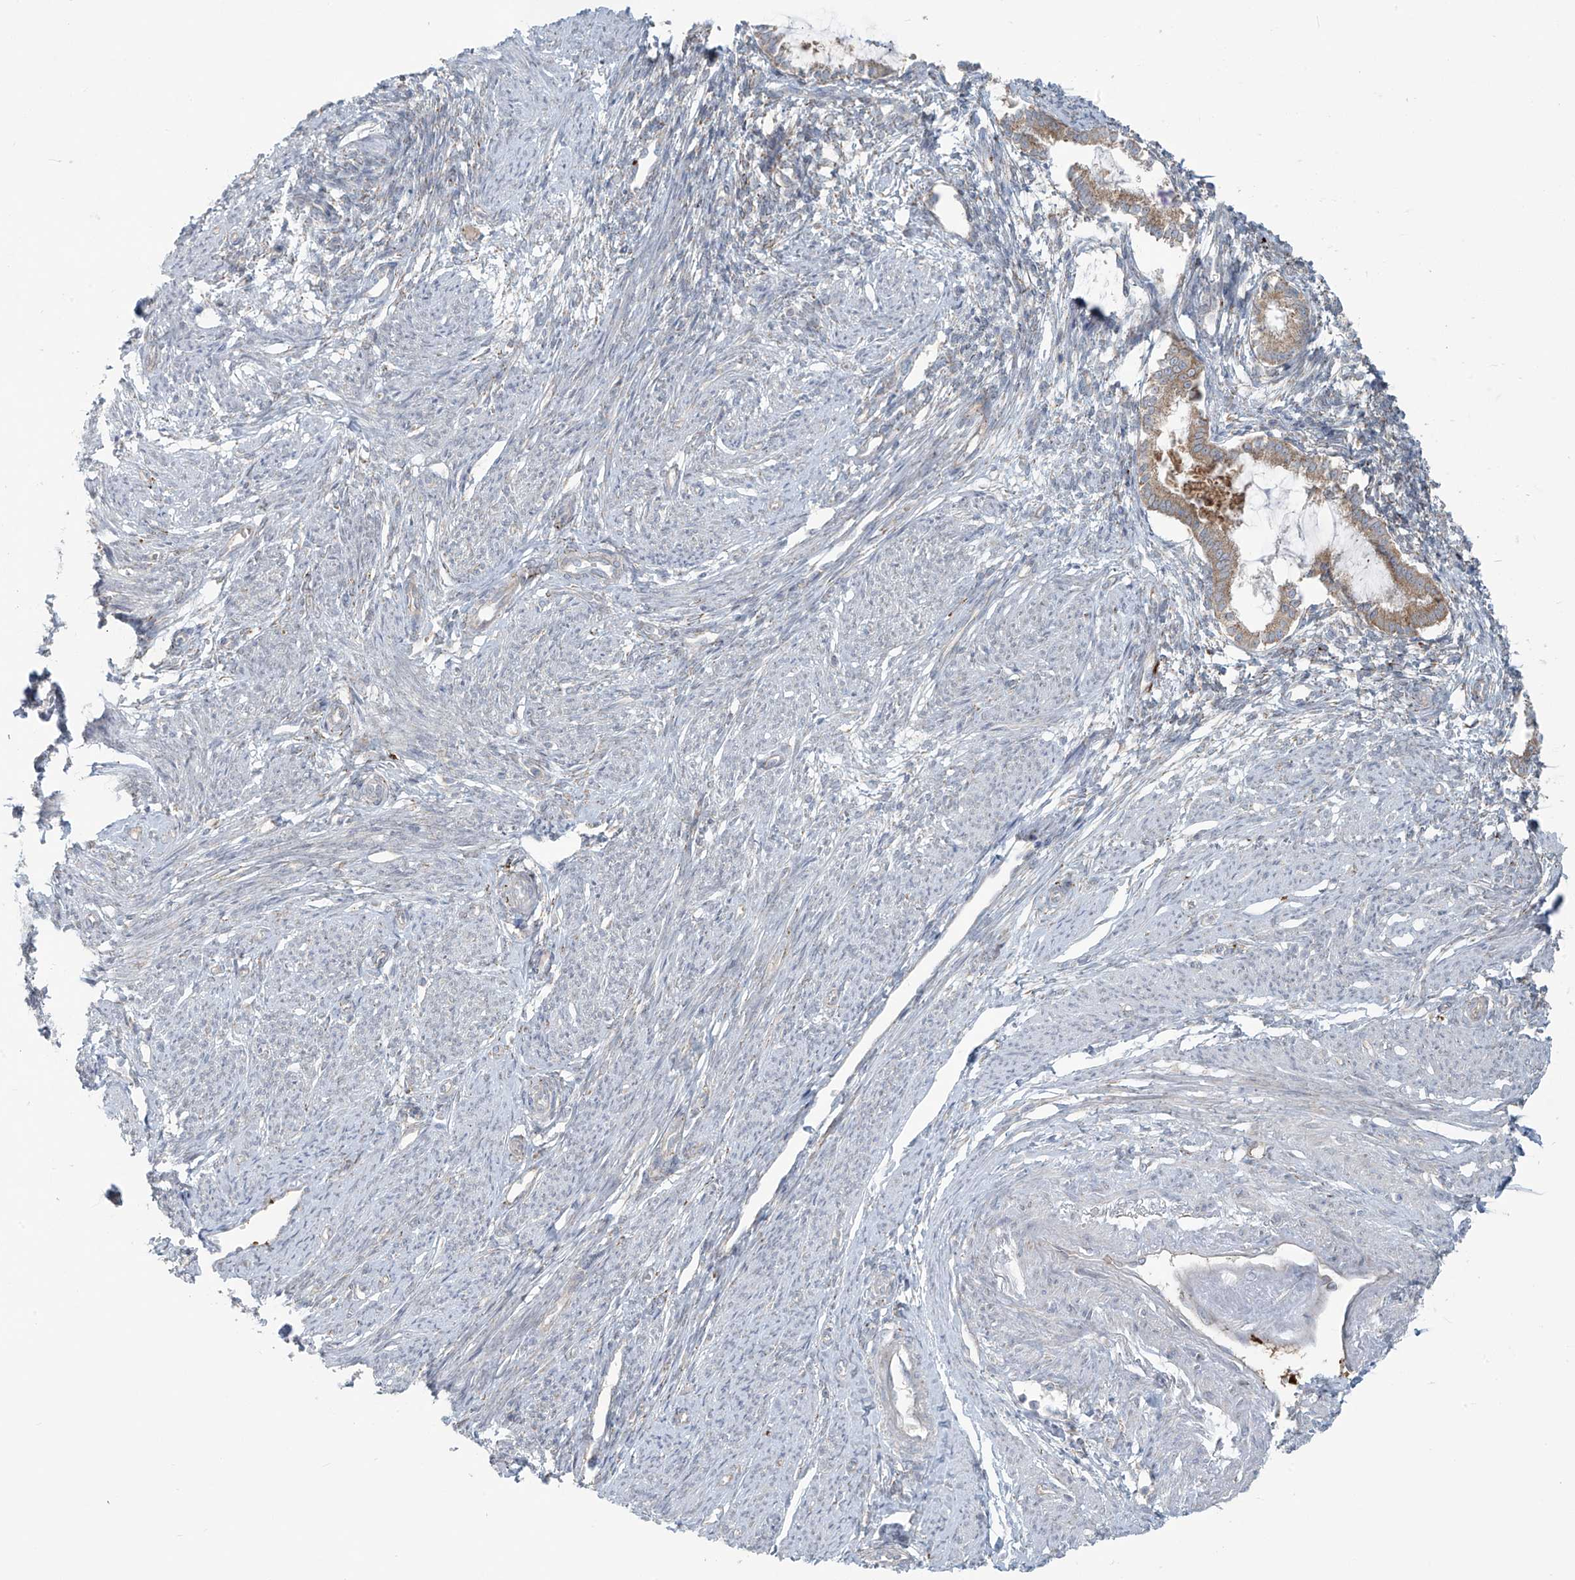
{"staining": {"intensity": "negative", "quantity": "none", "location": "none"}, "tissue": "endometrium", "cell_type": "Cells in endometrial stroma", "image_type": "normal", "snomed": [{"axis": "morphology", "description": "Normal tissue, NOS"}, {"axis": "topography", "description": "Endometrium"}], "caption": "Benign endometrium was stained to show a protein in brown. There is no significant positivity in cells in endometrial stroma. (Brightfield microscopy of DAB immunohistochemistry at high magnification).", "gene": "LZTS3", "patient": {"sex": "female", "age": 56}}